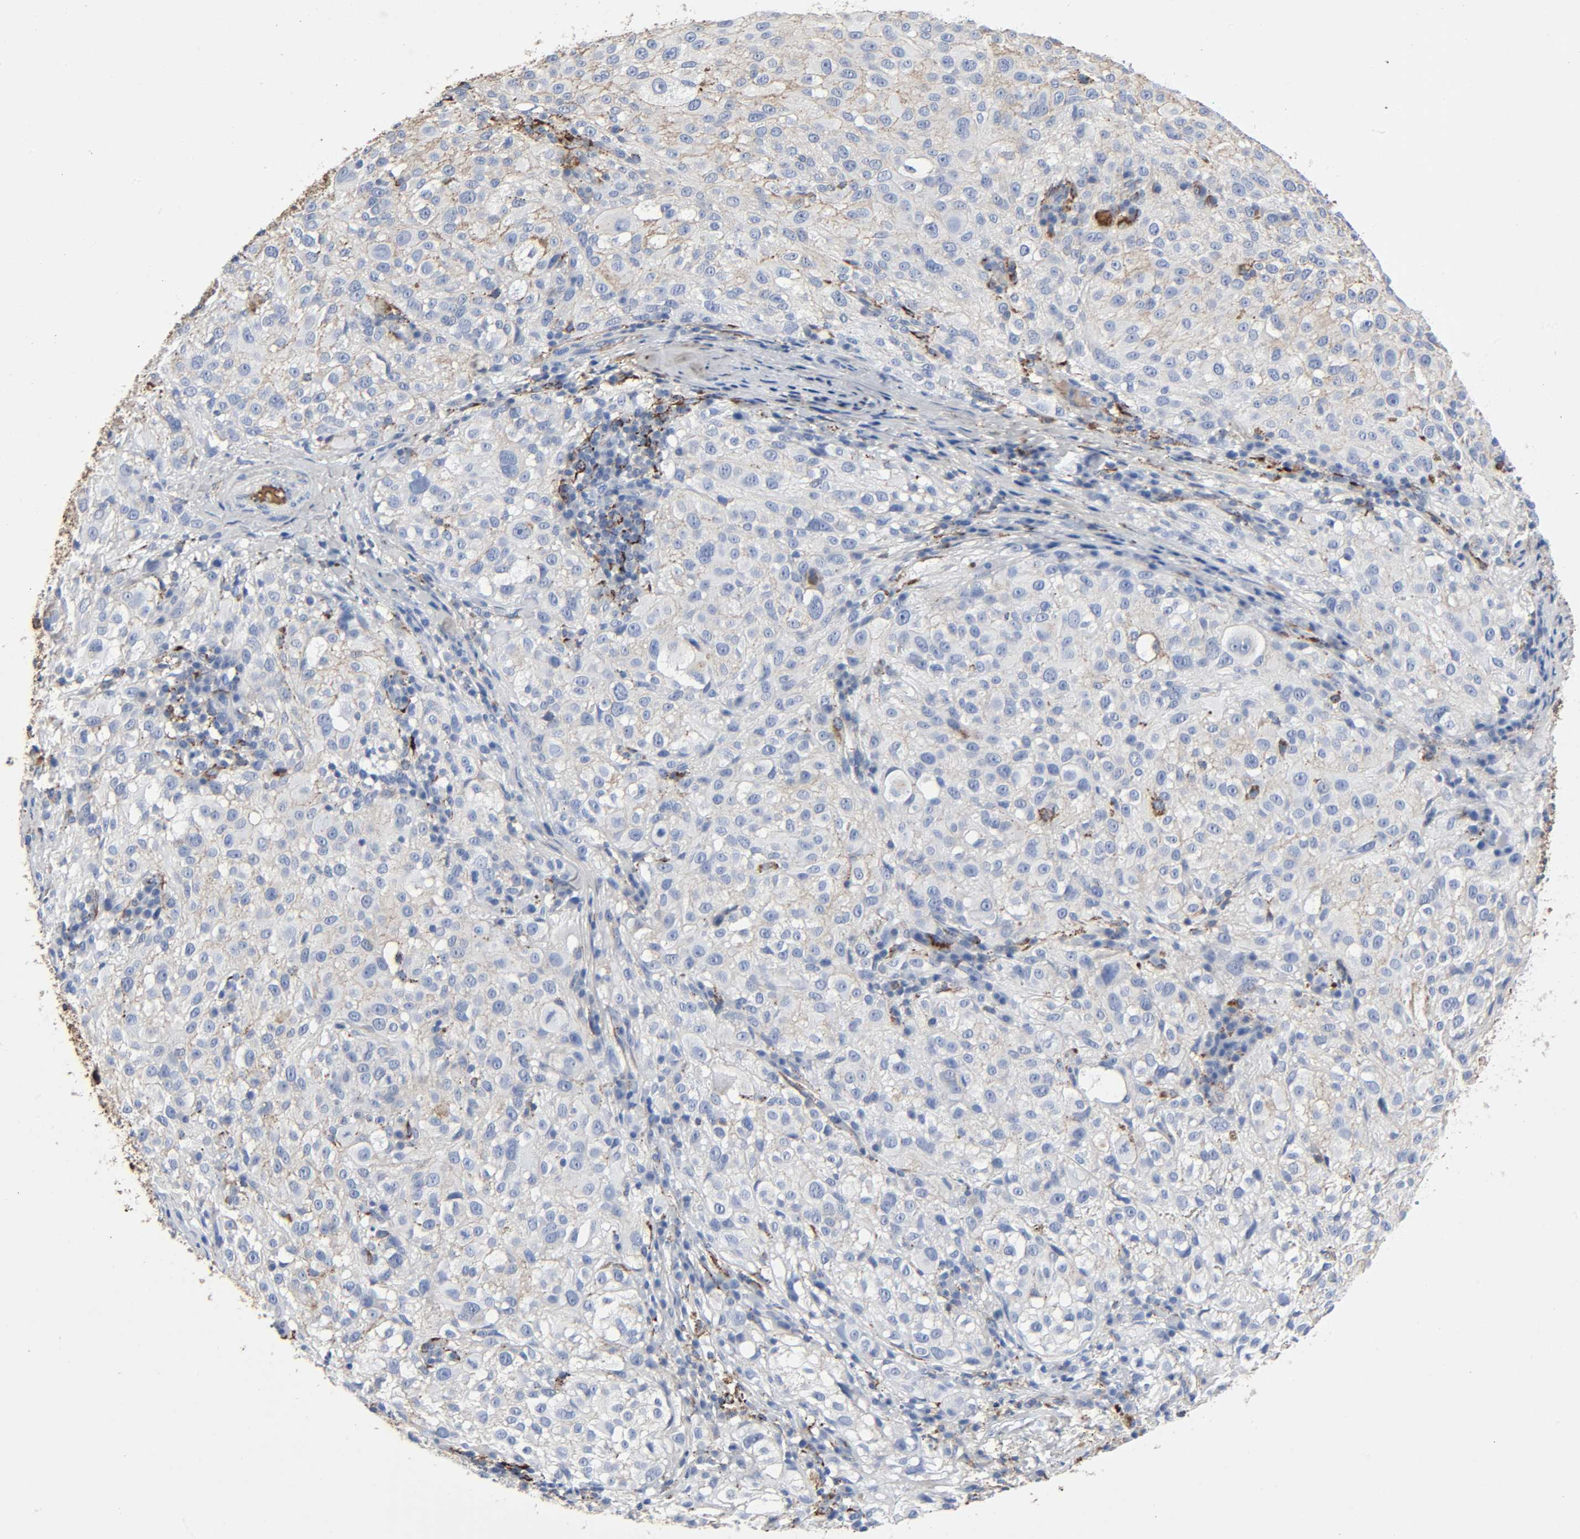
{"staining": {"intensity": "weak", "quantity": "25%-75%", "location": "cytoplasmic/membranous"}, "tissue": "melanoma", "cell_type": "Tumor cells", "image_type": "cancer", "snomed": [{"axis": "morphology", "description": "Necrosis, NOS"}, {"axis": "morphology", "description": "Malignant melanoma, NOS"}, {"axis": "topography", "description": "Skin"}], "caption": "This photomicrograph demonstrates IHC staining of human malignant melanoma, with low weak cytoplasmic/membranous staining in approximately 25%-75% of tumor cells.", "gene": "C3", "patient": {"sex": "female", "age": 87}}